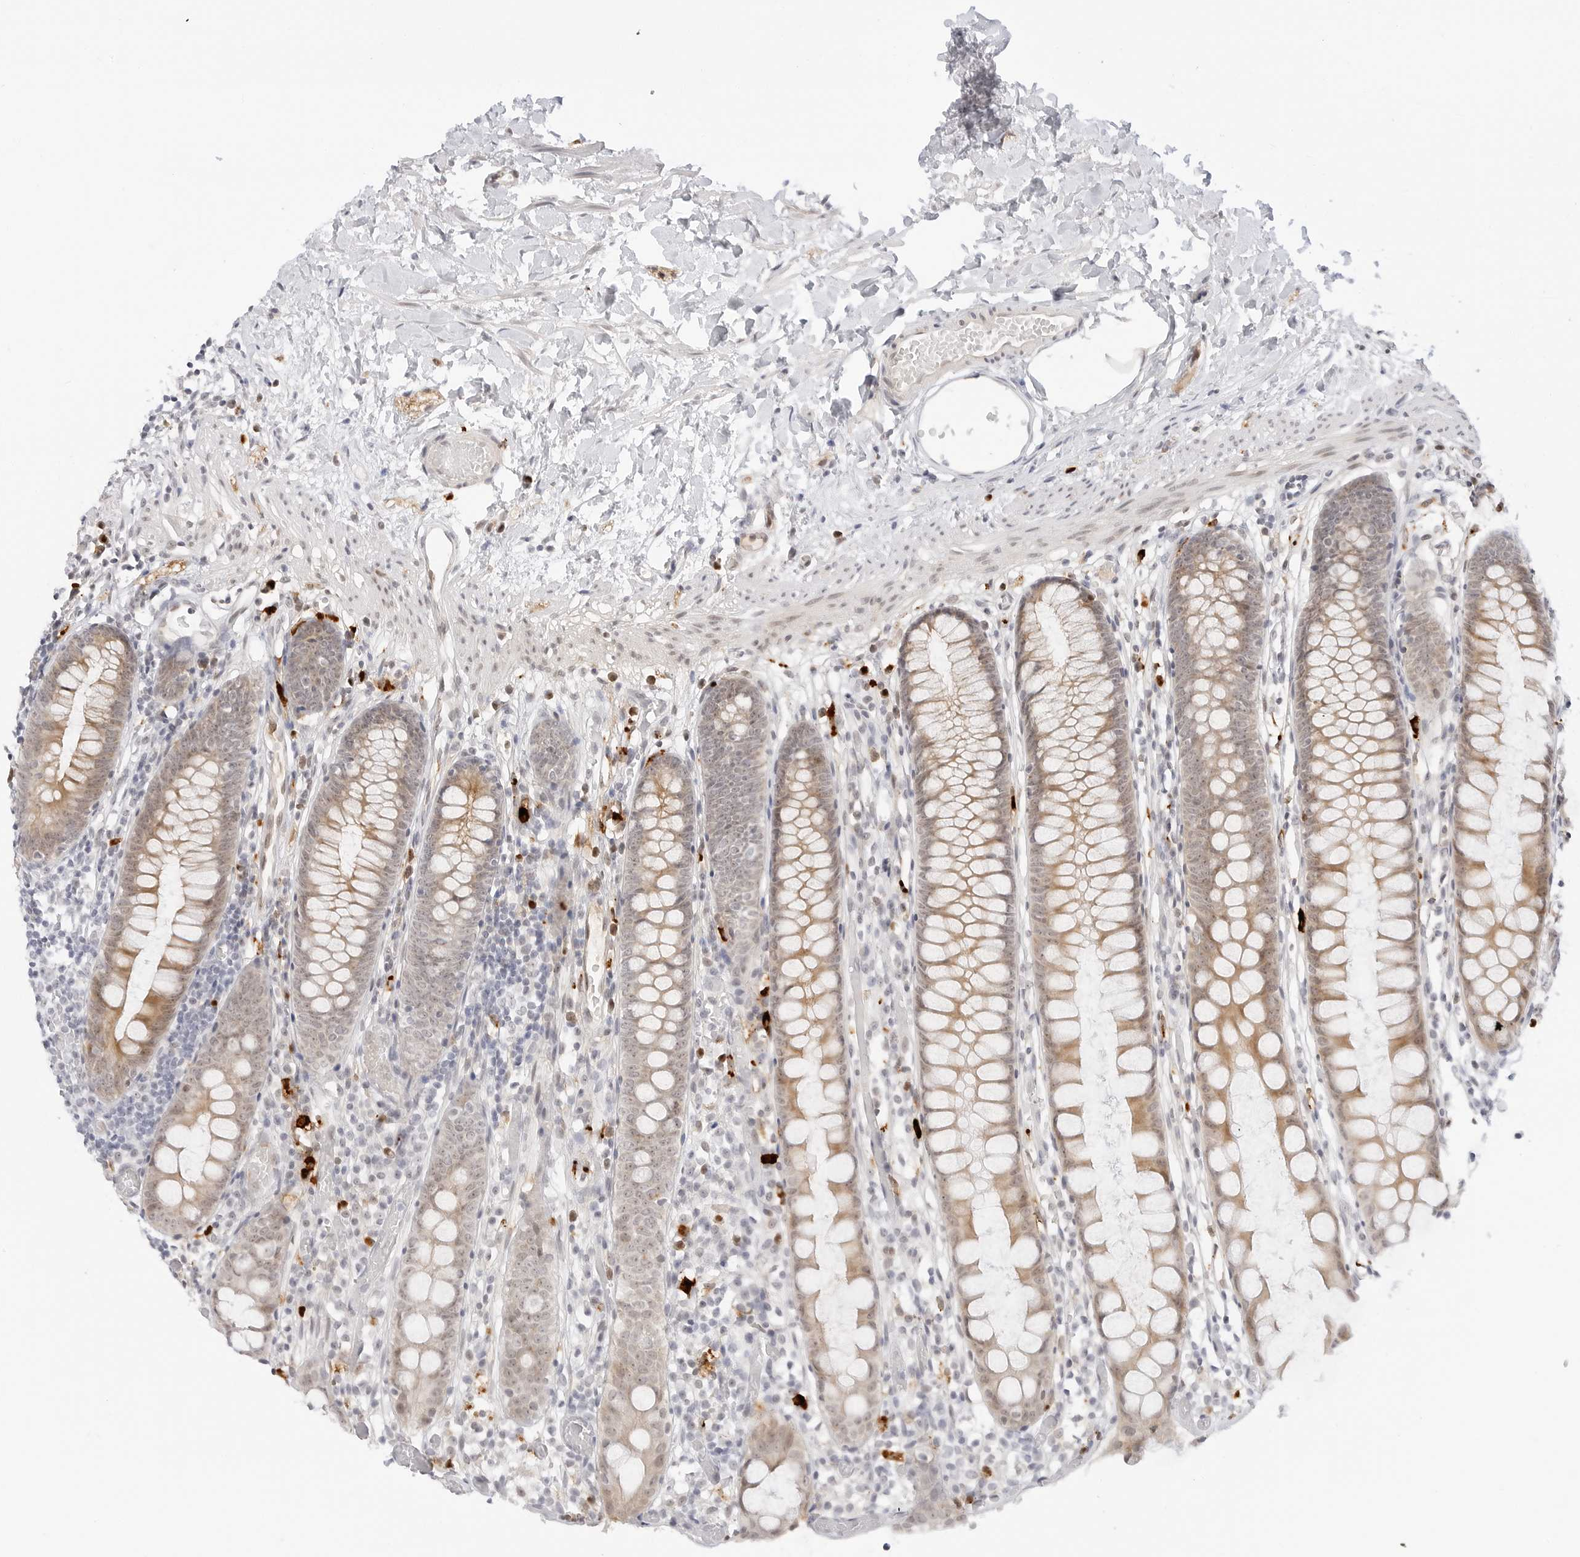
{"staining": {"intensity": "negative", "quantity": "none", "location": "none"}, "tissue": "colon", "cell_type": "Endothelial cells", "image_type": "normal", "snomed": [{"axis": "morphology", "description": "Normal tissue, NOS"}, {"axis": "topography", "description": "Colon"}], "caption": "IHC histopathology image of unremarkable human colon stained for a protein (brown), which exhibits no positivity in endothelial cells.", "gene": "HIPK3", "patient": {"sex": "male", "age": 14}}